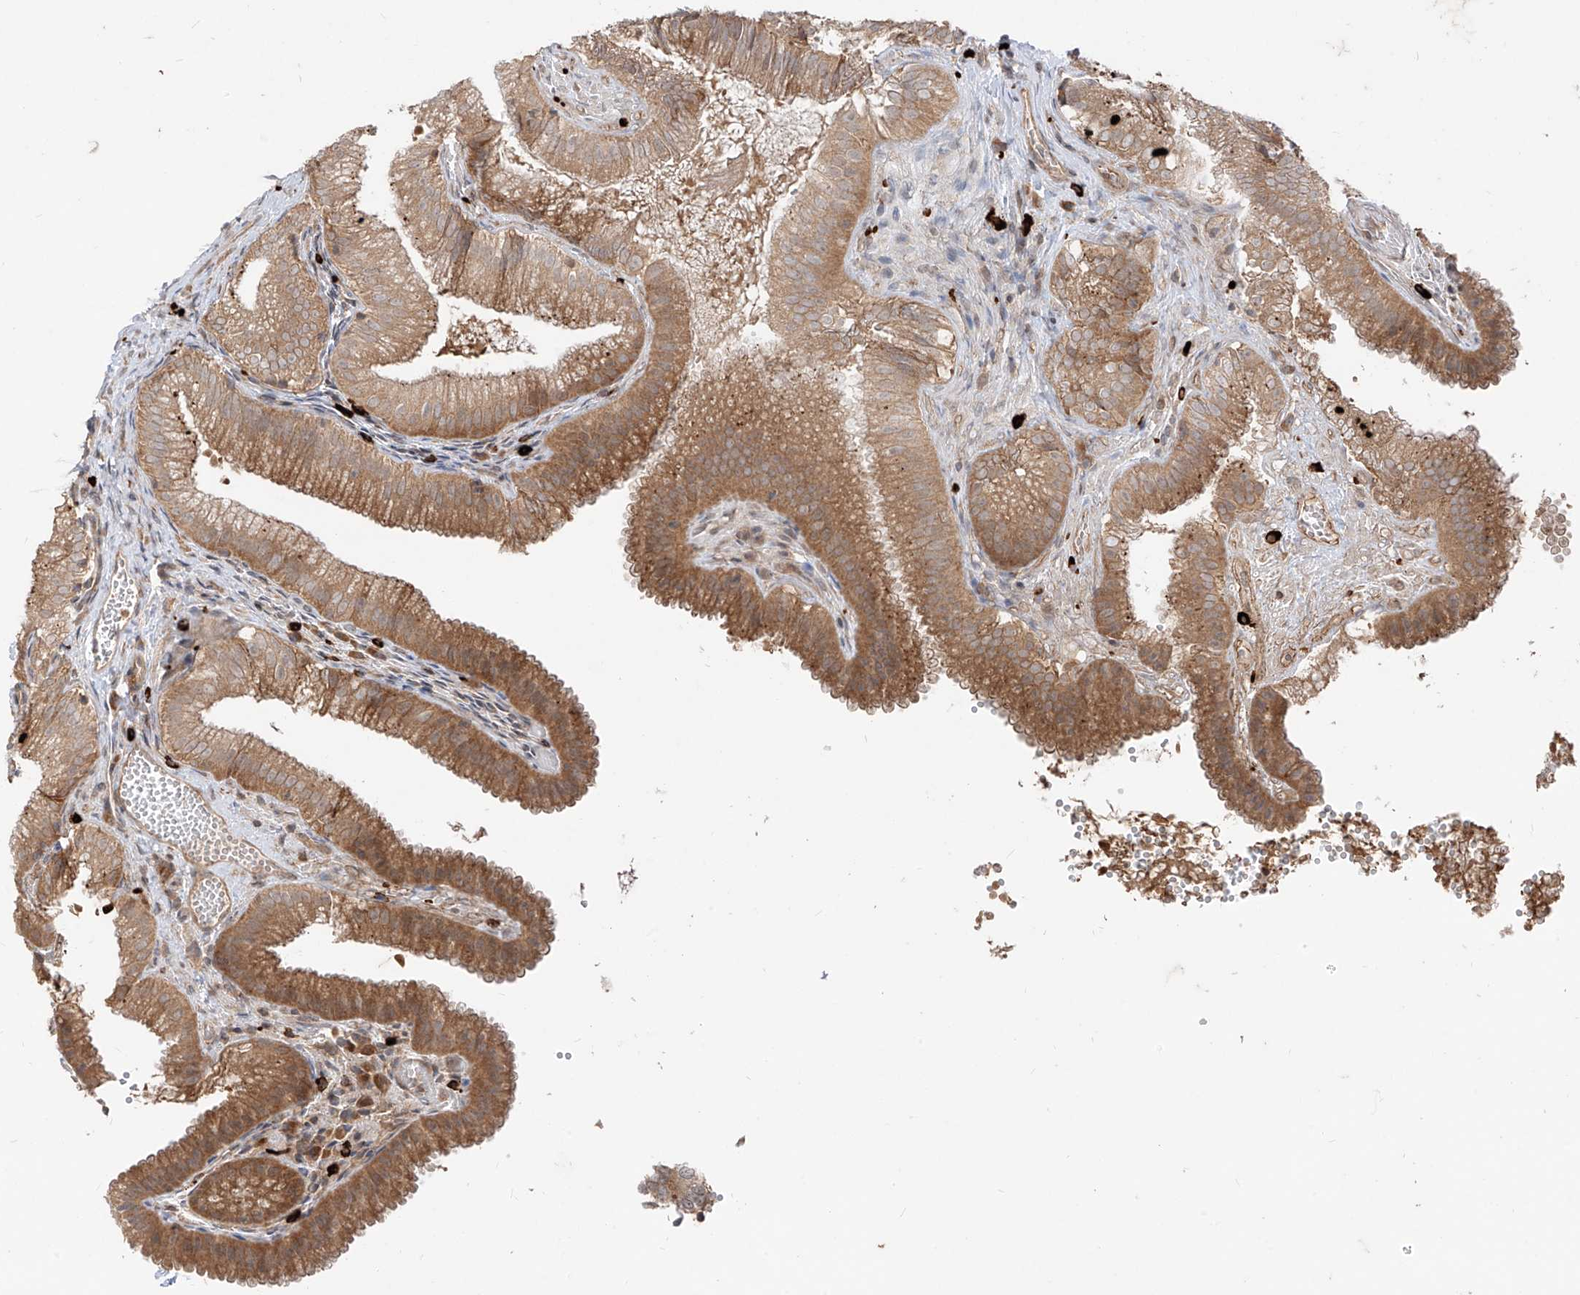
{"staining": {"intensity": "moderate", "quantity": ">75%", "location": "cytoplasmic/membranous"}, "tissue": "gallbladder", "cell_type": "Glandular cells", "image_type": "normal", "snomed": [{"axis": "morphology", "description": "Normal tissue, NOS"}, {"axis": "topography", "description": "Gallbladder"}], "caption": "Protein staining demonstrates moderate cytoplasmic/membranous staining in about >75% of glandular cells in benign gallbladder.", "gene": "MTUS2", "patient": {"sex": "female", "age": 30}}